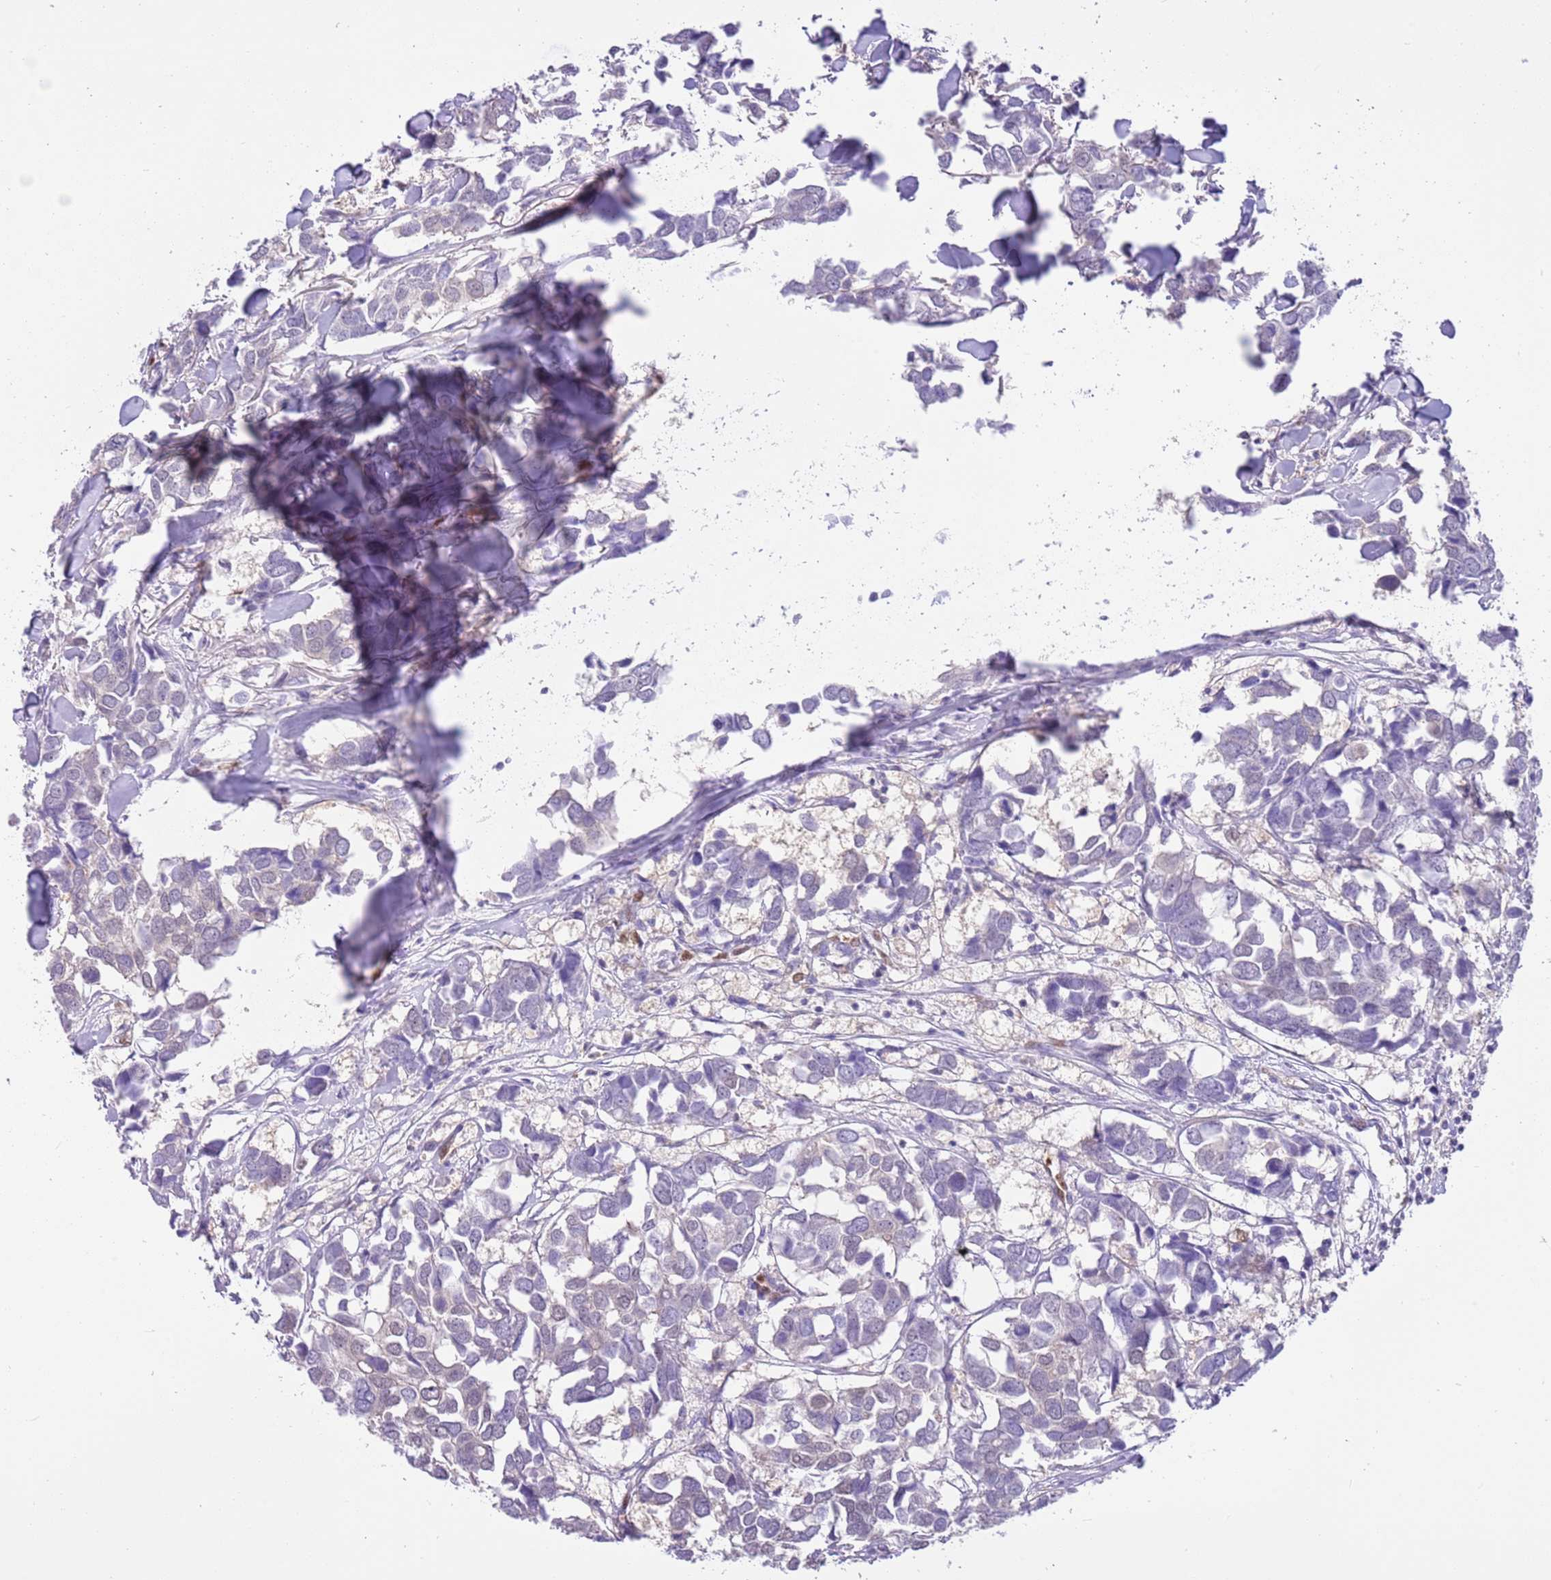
{"staining": {"intensity": "negative", "quantity": "none", "location": "none"}, "tissue": "breast cancer", "cell_type": "Tumor cells", "image_type": "cancer", "snomed": [{"axis": "morphology", "description": "Duct carcinoma"}, {"axis": "topography", "description": "Breast"}], "caption": "Breast cancer was stained to show a protein in brown. There is no significant expression in tumor cells.", "gene": "DDI2", "patient": {"sex": "female", "age": 83}}